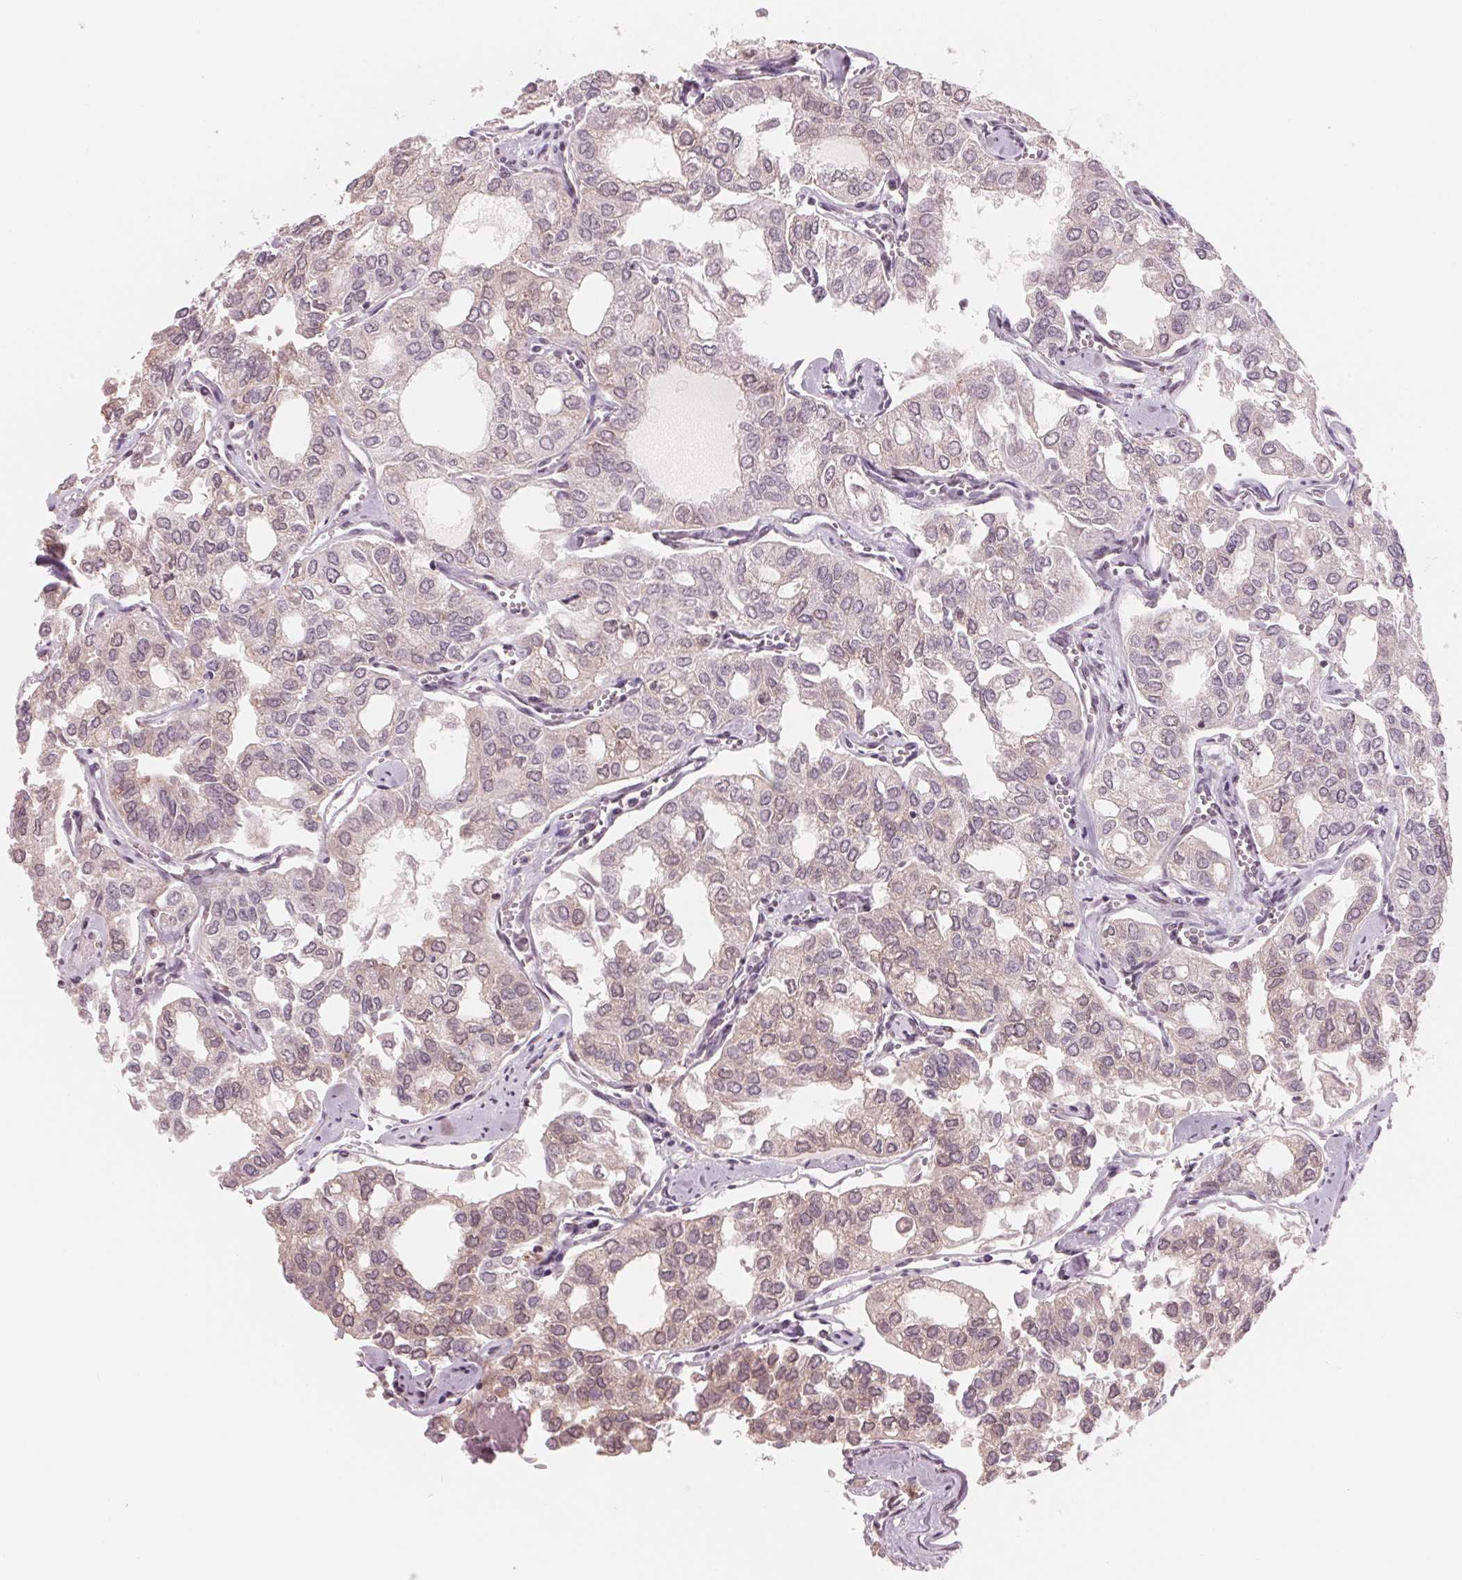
{"staining": {"intensity": "weak", "quantity": "25%-75%", "location": "cytoplasmic/membranous"}, "tissue": "thyroid cancer", "cell_type": "Tumor cells", "image_type": "cancer", "snomed": [{"axis": "morphology", "description": "Follicular adenoma carcinoma, NOS"}, {"axis": "topography", "description": "Thyroid gland"}], "caption": "IHC of thyroid cancer demonstrates low levels of weak cytoplasmic/membranous expression in about 25%-75% of tumor cells. (brown staining indicates protein expression, while blue staining denotes nuclei).", "gene": "GIGYF2", "patient": {"sex": "male", "age": 75}}